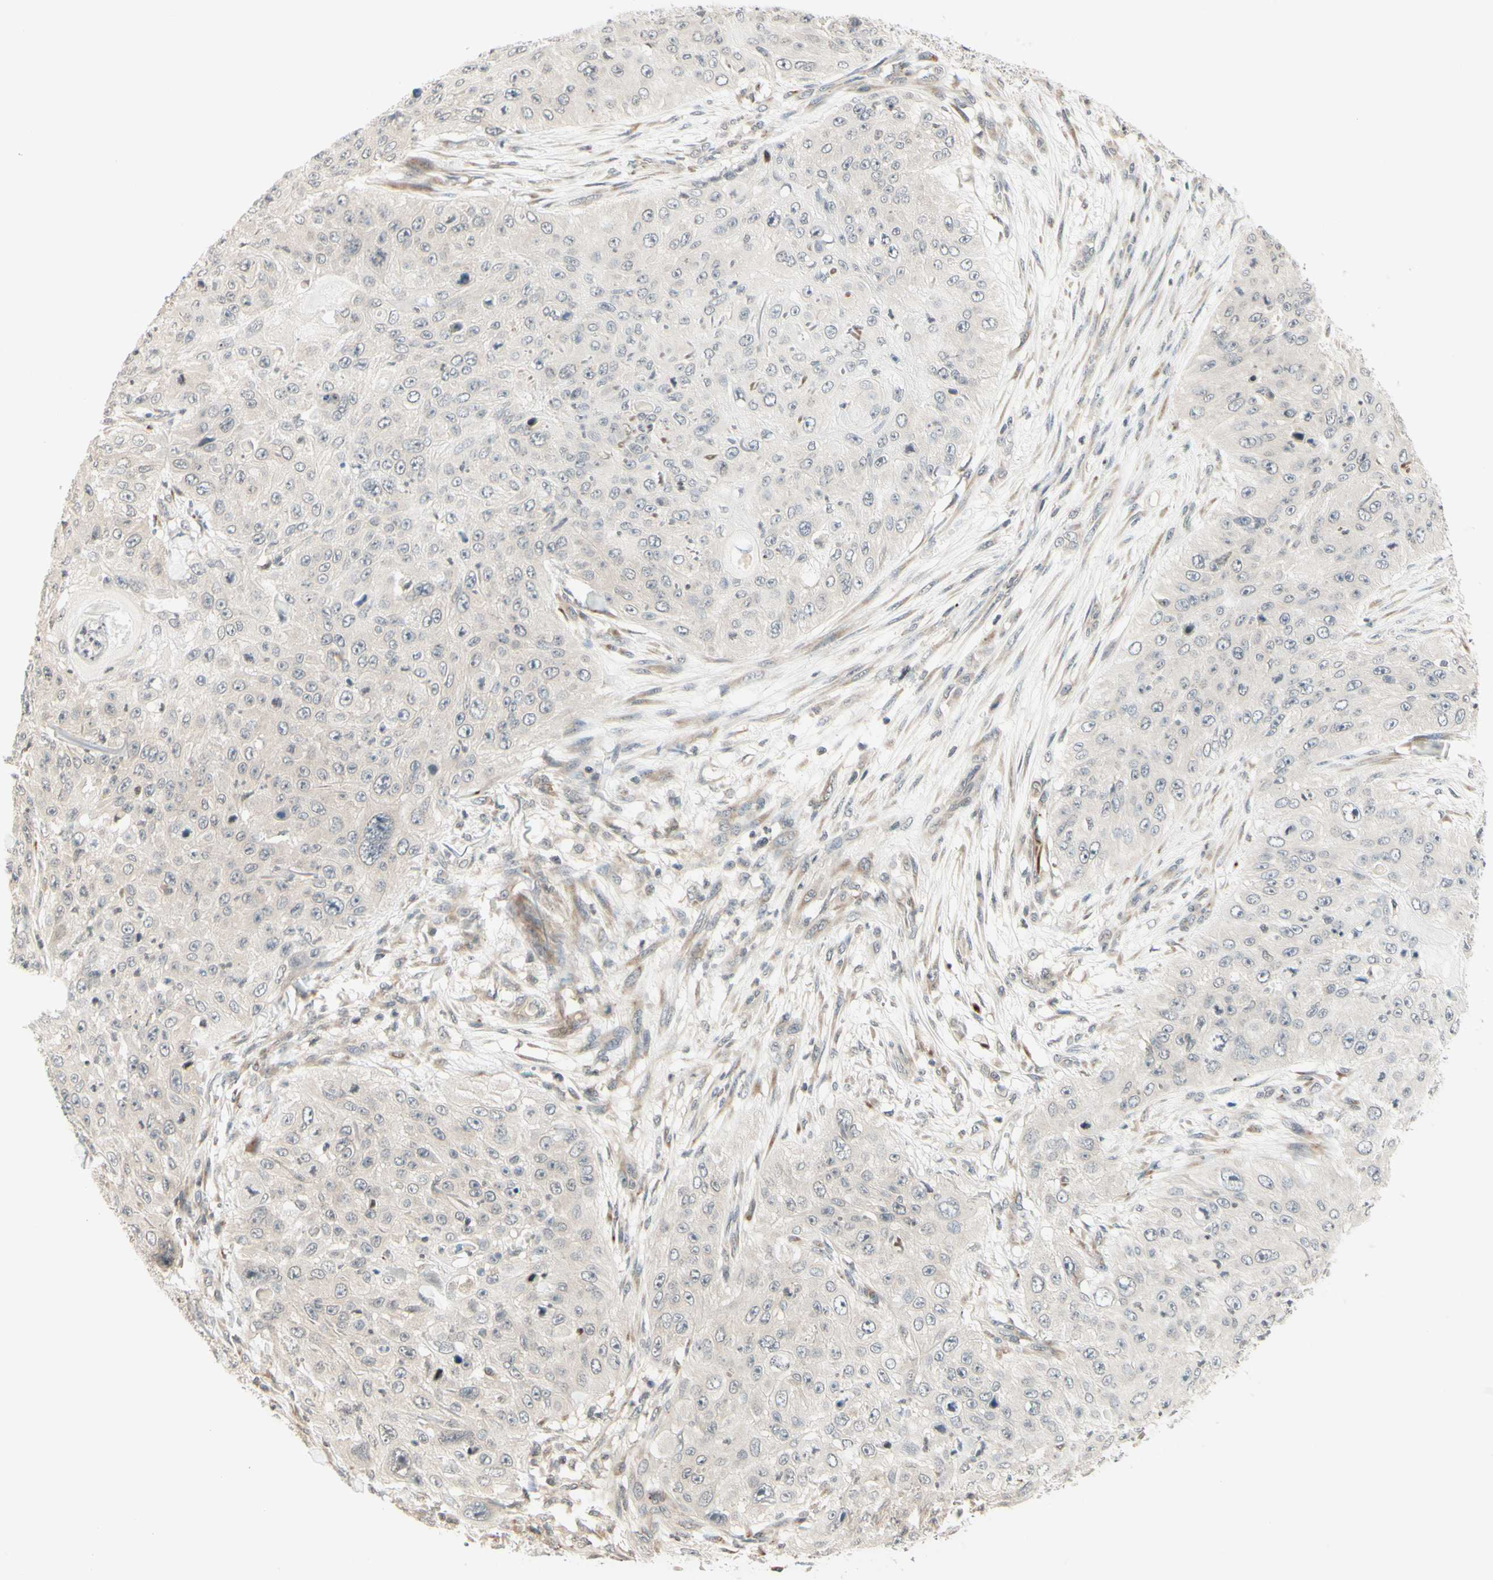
{"staining": {"intensity": "negative", "quantity": "none", "location": "none"}, "tissue": "skin cancer", "cell_type": "Tumor cells", "image_type": "cancer", "snomed": [{"axis": "morphology", "description": "Squamous cell carcinoma, NOS"}, {"axis": "topography", "description": "Skin"}], "caption": "An immunohistochemistry (IHC) histopathology image of skin cancer is shown. There is no staining in tumor cells of skin cancer.", "gene": "ZW10", "patient": {"sex": "female", "age": 80}}